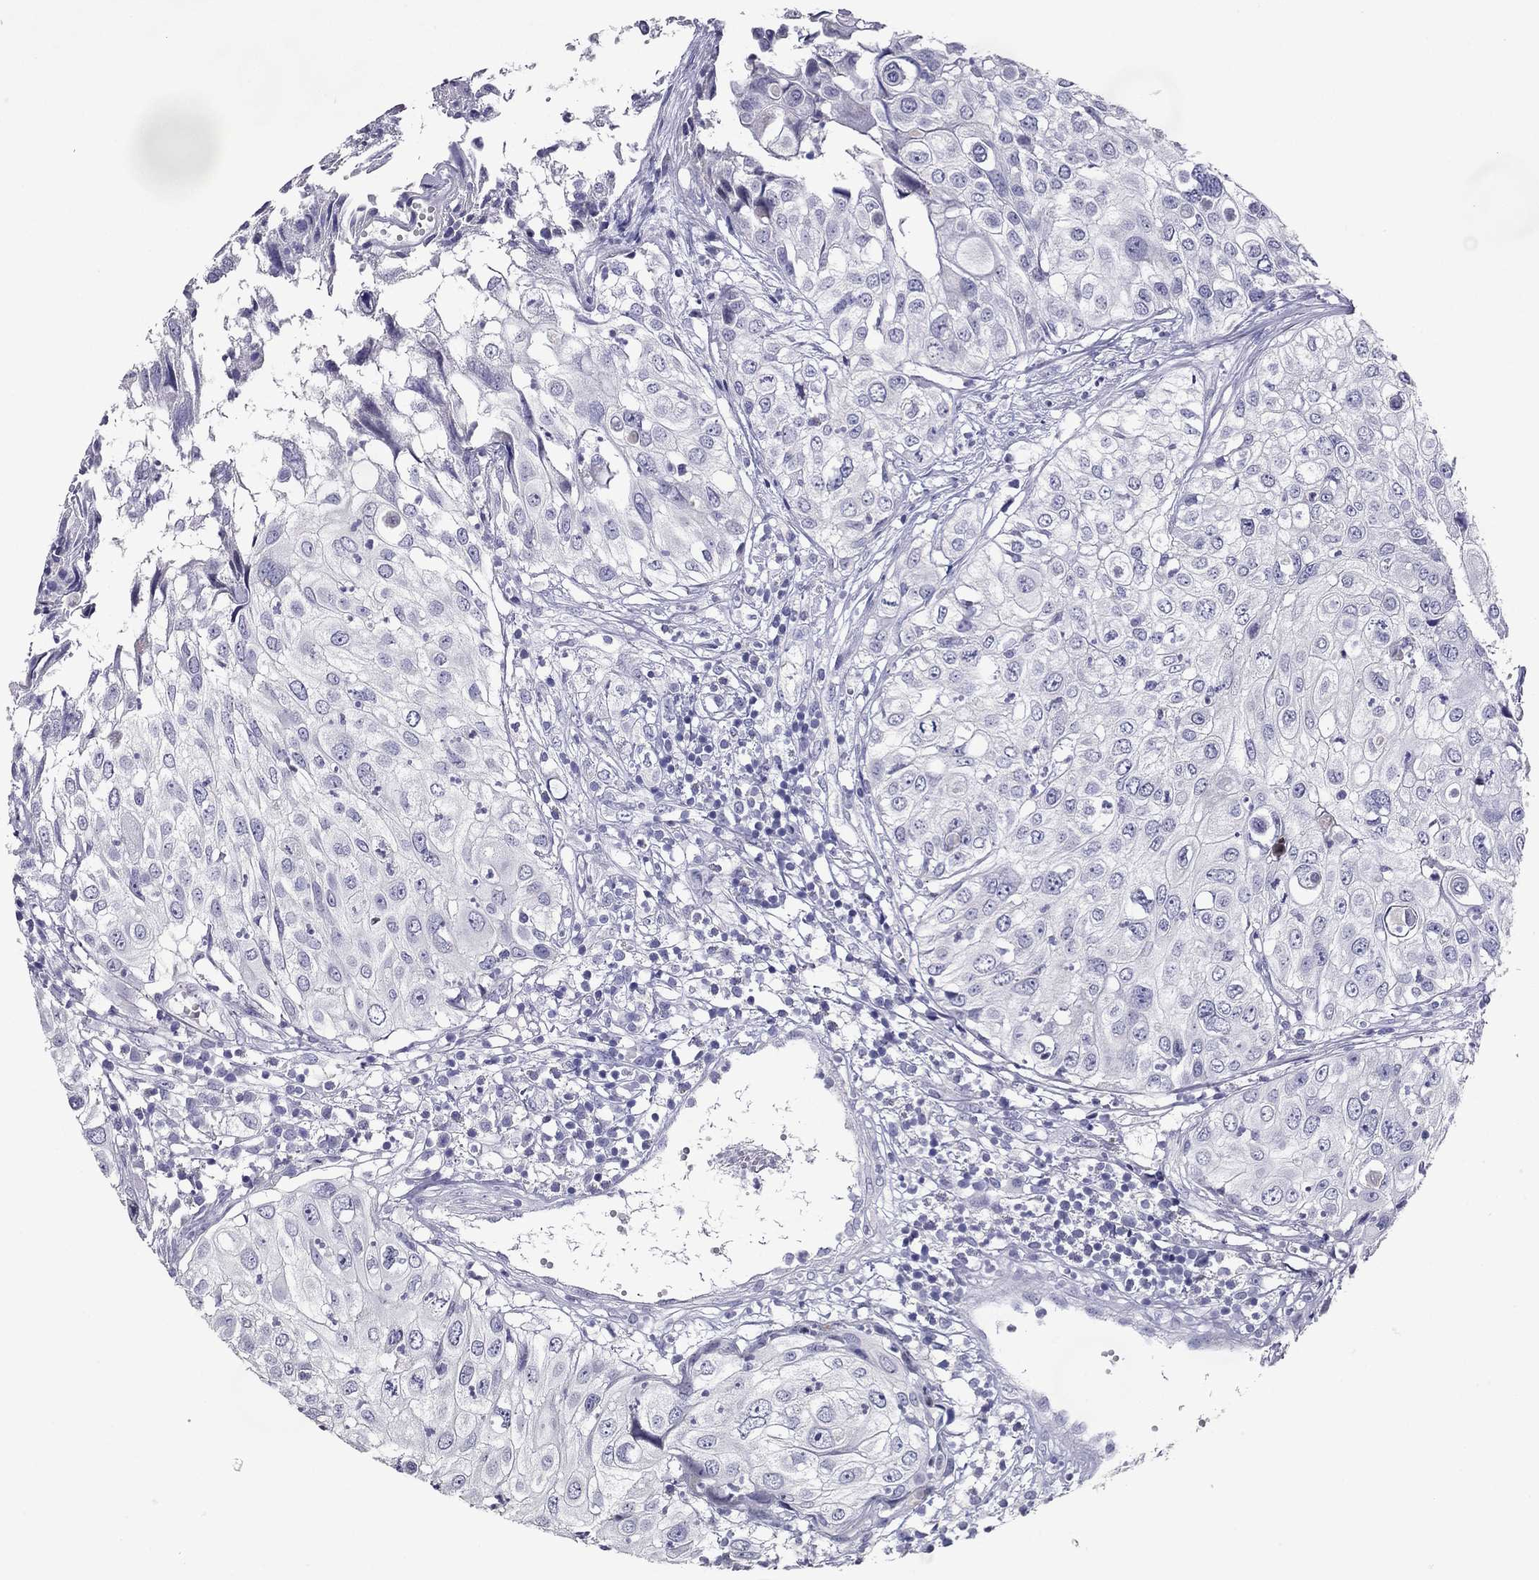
{"staining": {"intensity": "negative", "quantity": "none", "location": "none"}, "tissue": "urothelial cancer", "cell_type": "Tumor cells", "image_type": "cancer", "snomed": [{"axis": "morphology", "description": "Urothelial carcinoma, High grade"}, {"axis": "topography", "description": "Urinary bladder"}], "caption": "This is a histopathology image of immunohistochemistry (IHC) staining of urothelial carcinoma (high-grade), which shows no staining in tumor cells.", "gene": "RGS8", "patient": {"sex": "female", "age": 79}}